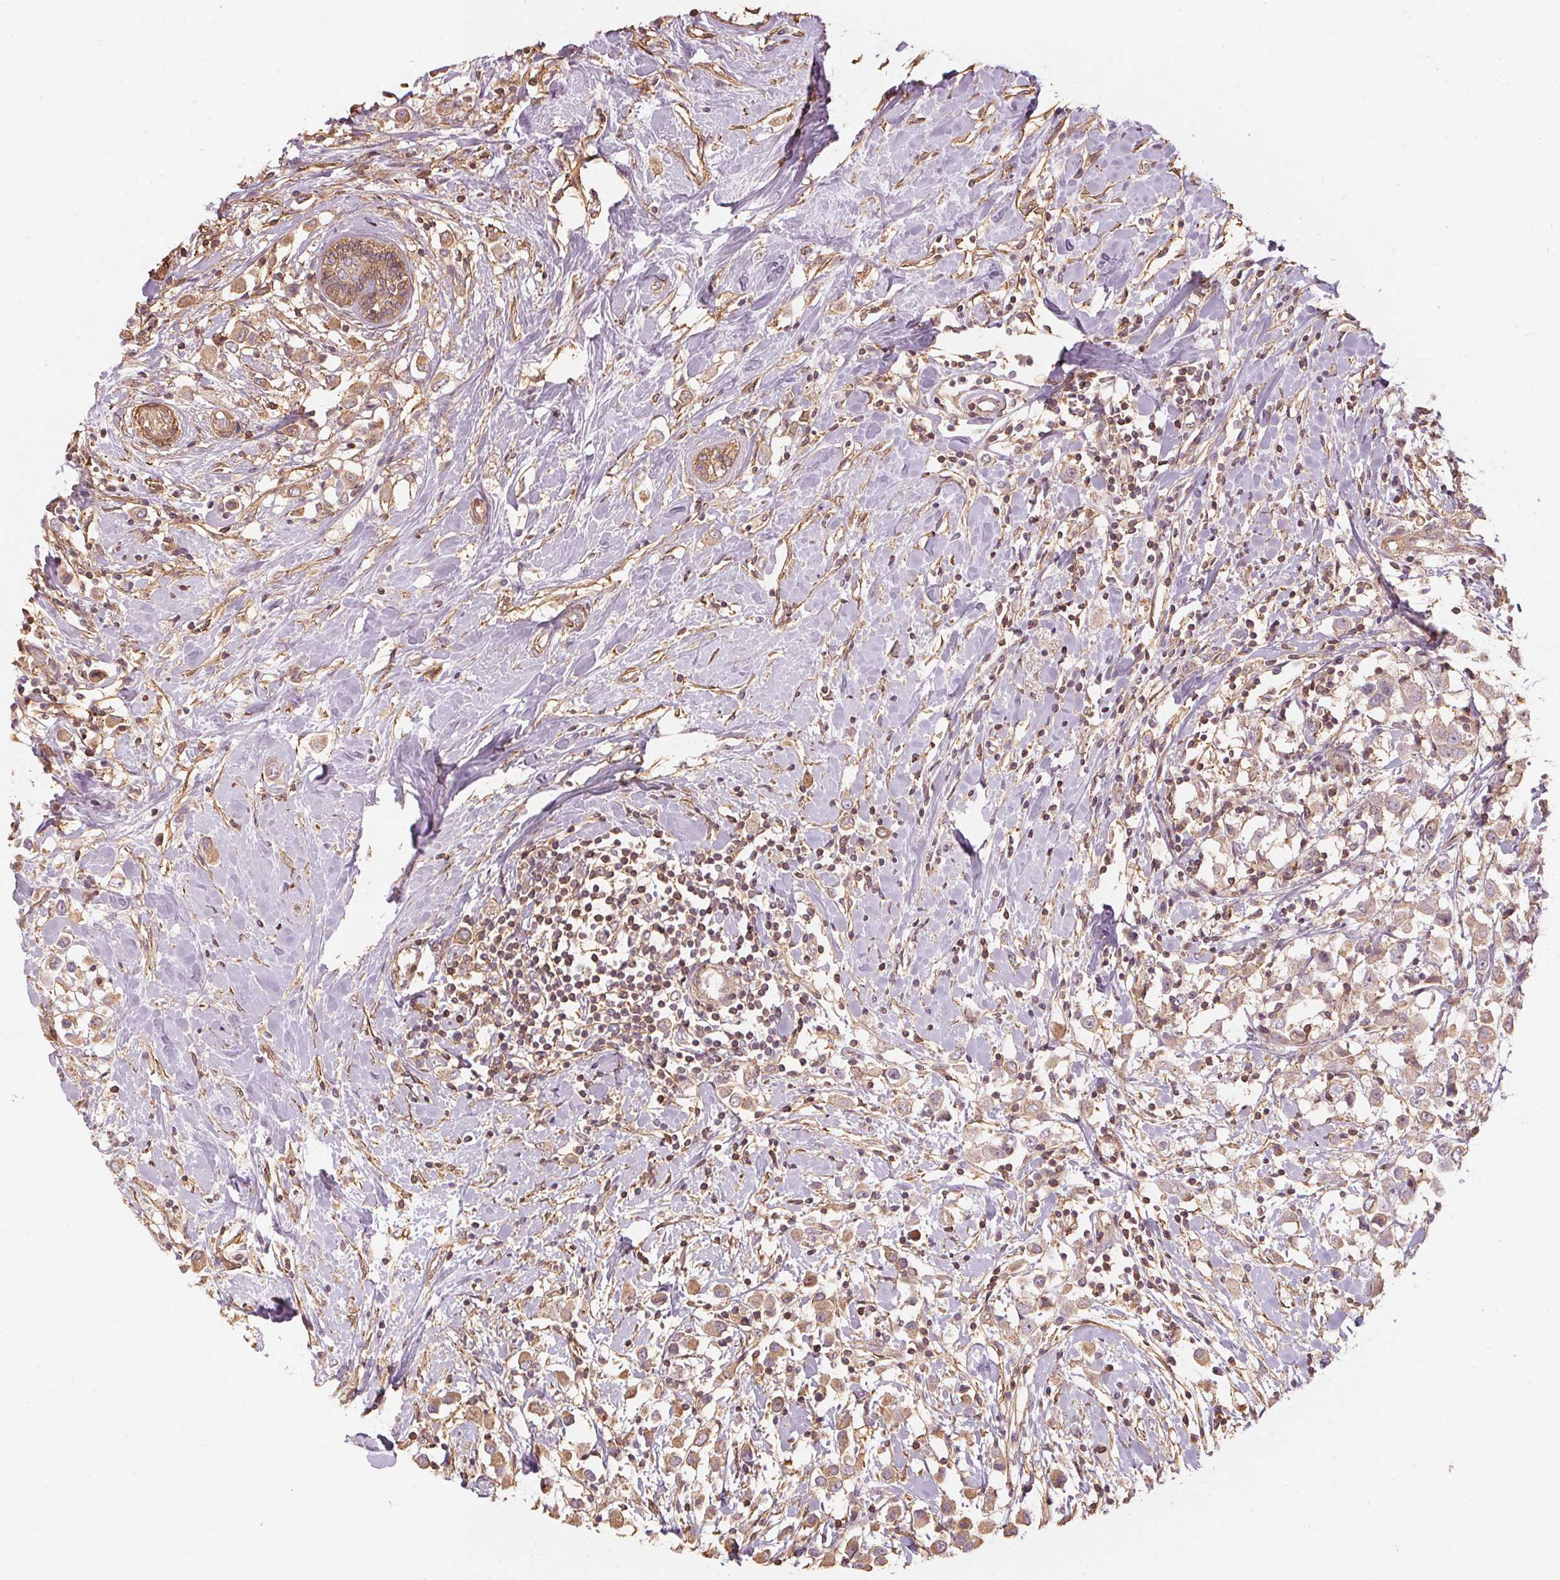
{"staining": {"intensity": "weak", "quantity": ">75%", "location": "cytoplasmic/membranous"}, "tissue": "breast cancer", "cell_type": "Tumor cells", "image_type": "cancer", "snomed": [{"axis": "morphology", "description": "Duct carcinoma"}, {"axis": "topography", "description": "Breast"}], "caption": "Human breast cancer stained with a protein marker demonstrates weak staining in tumor cells.", "gene": "QDPR", "patient": {"sex": "female", "age": 61}}